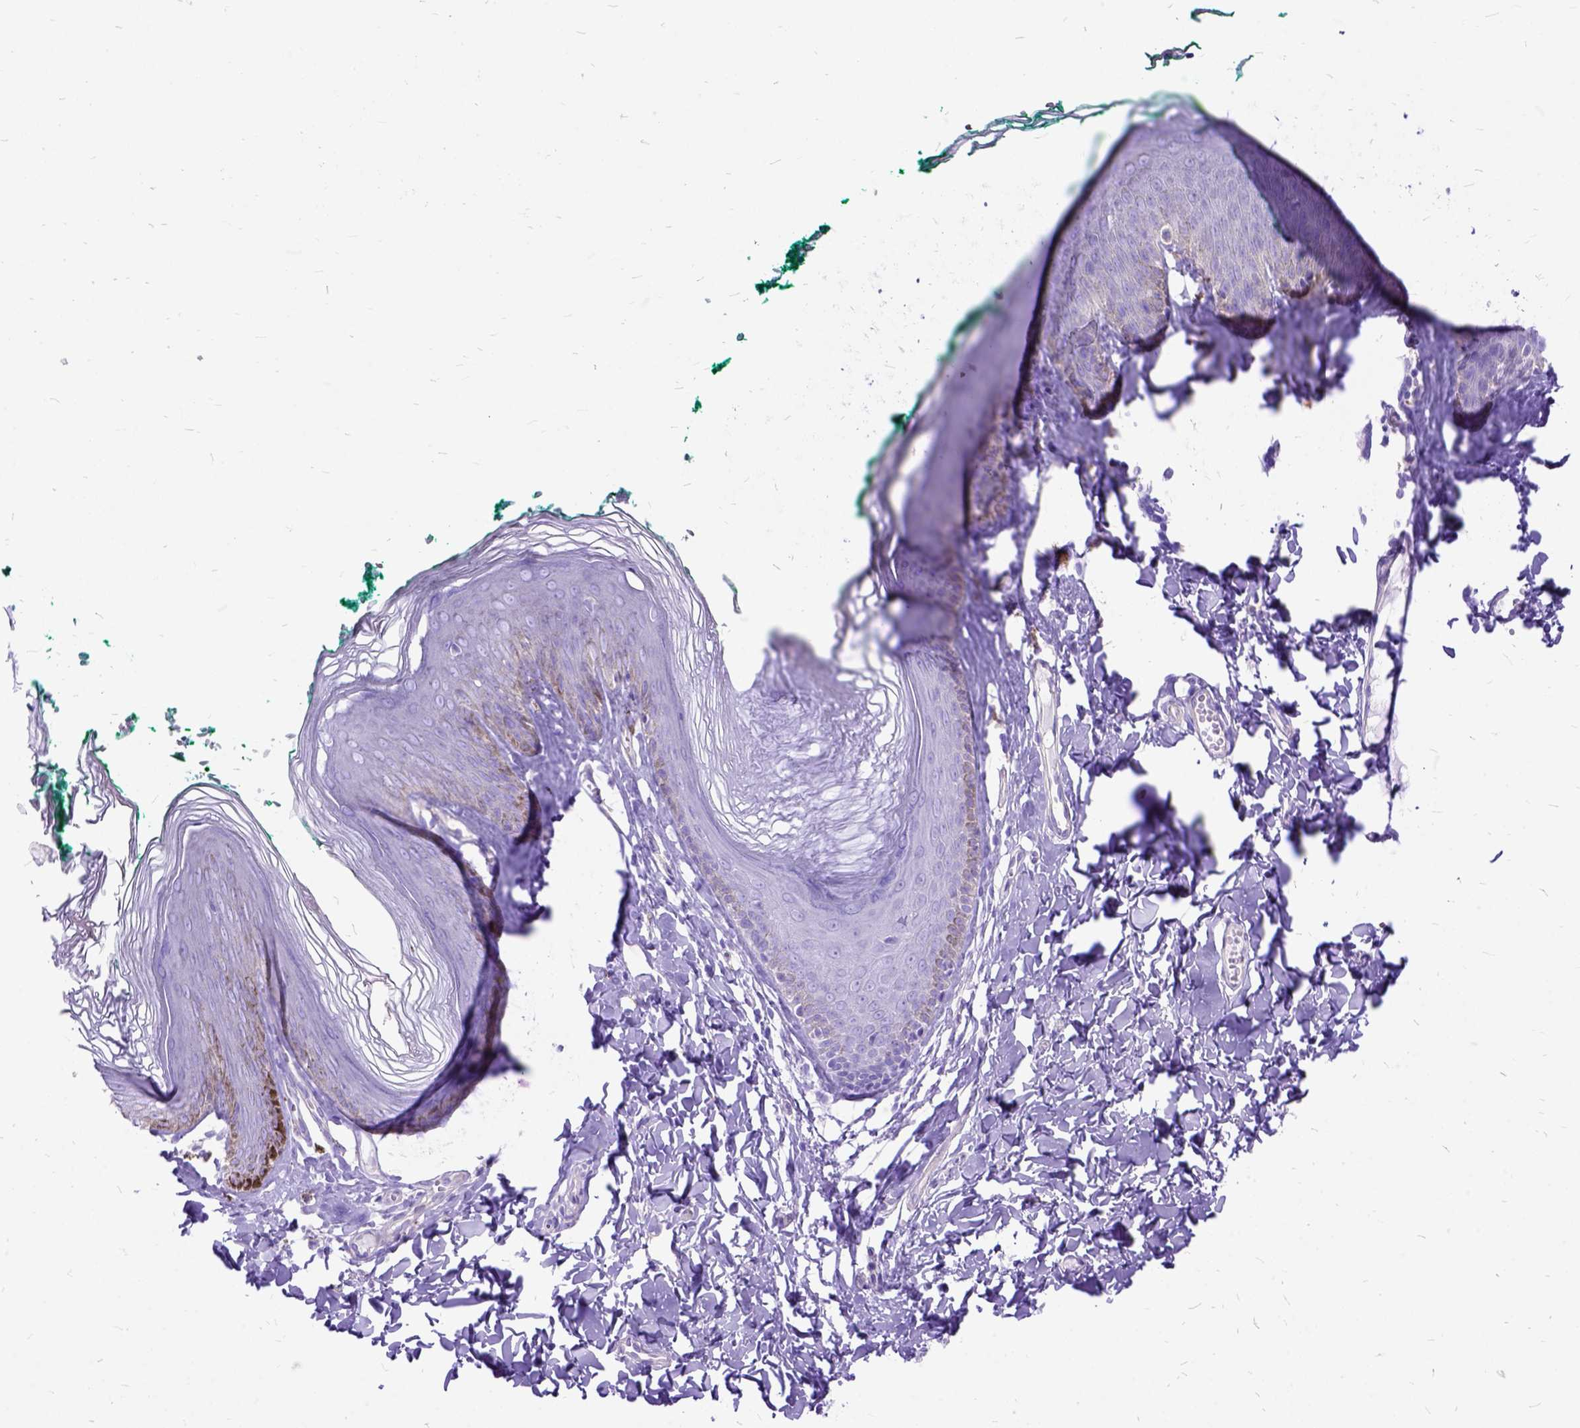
{"staining": {"intensity": "negative", "quantity": "none", "location": "none"}, "tissue": "skin", "cell_type": "Epidermal cells", "image_type": "normal", "snomed": [{"axis": "morphology", "description": "Normal tissue, NOS"}, {"axis": "topography", "description": "Vulva"}, {"axis": "topography", "description": "Peripheral nerve tissue"}], "caption": "High magnification brightfield microscopy of unremarkable skin stained with DAB (3,3'-diaminobenzidine) (brown) and counterstained with hematoxylin (blue): epidermal cells show no significant staining.", "gene": "ARL9", "patient": {"sex": "female", "age": 66}}